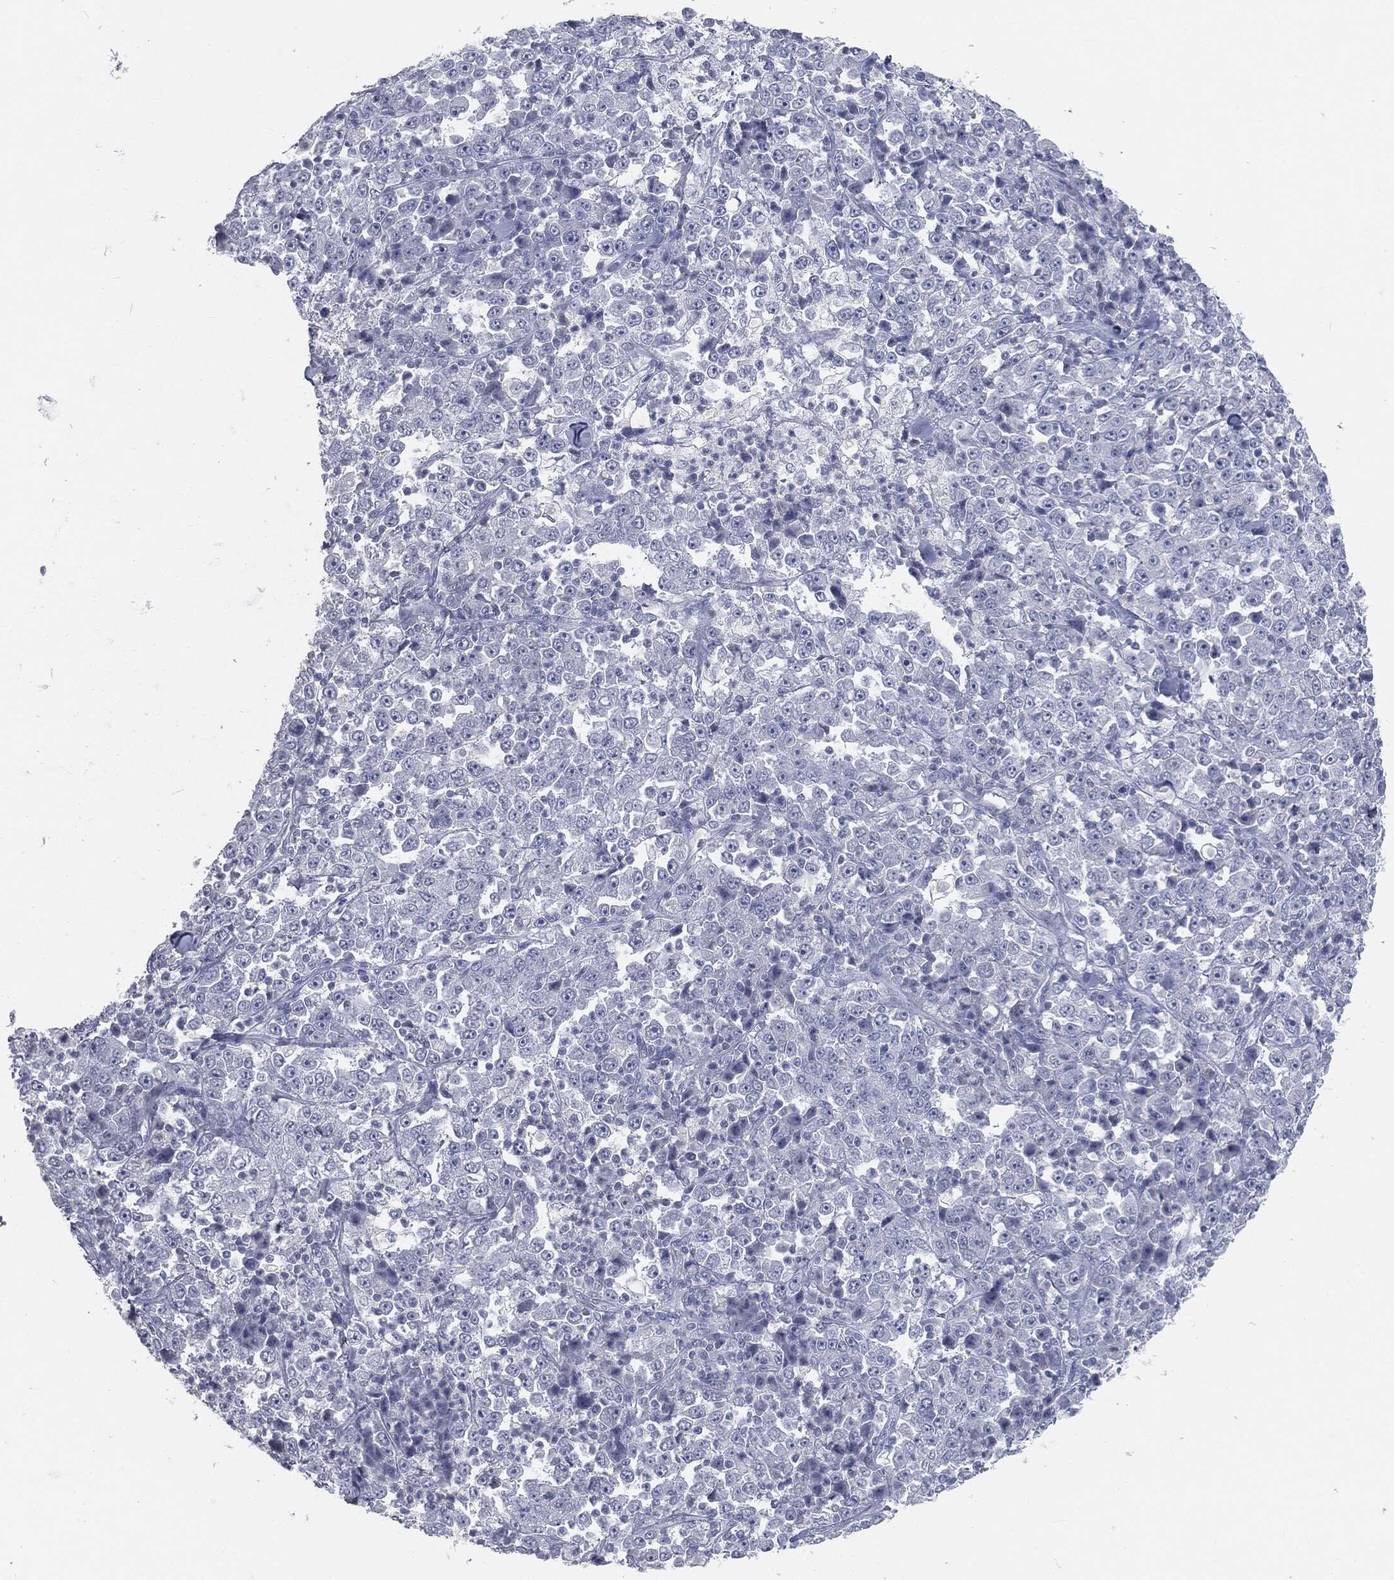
{"staining": {"intensity": "negative", "quantity": "none", "location": "none"}, "tissue": "stomach cancer", "cell_type": "Tumor cells", "image_type": "cancer", "snomed": [{"axis": "morphology", "description": "Normal tissue, NOS"}, {"axis": "morphology", "description": "Adenocarcinoma, NOS"}, {"axis": "topography", "description": "Stomach, upper"}, {"axis": "topography", "description": "Stomach"}], "caption": "IHC image of human stomach cancer stained for a protein (brown), which exhibits no positivity in tumor cells.", "gene": "PRAME", "patient": {"sex": "male", "age": 59}}